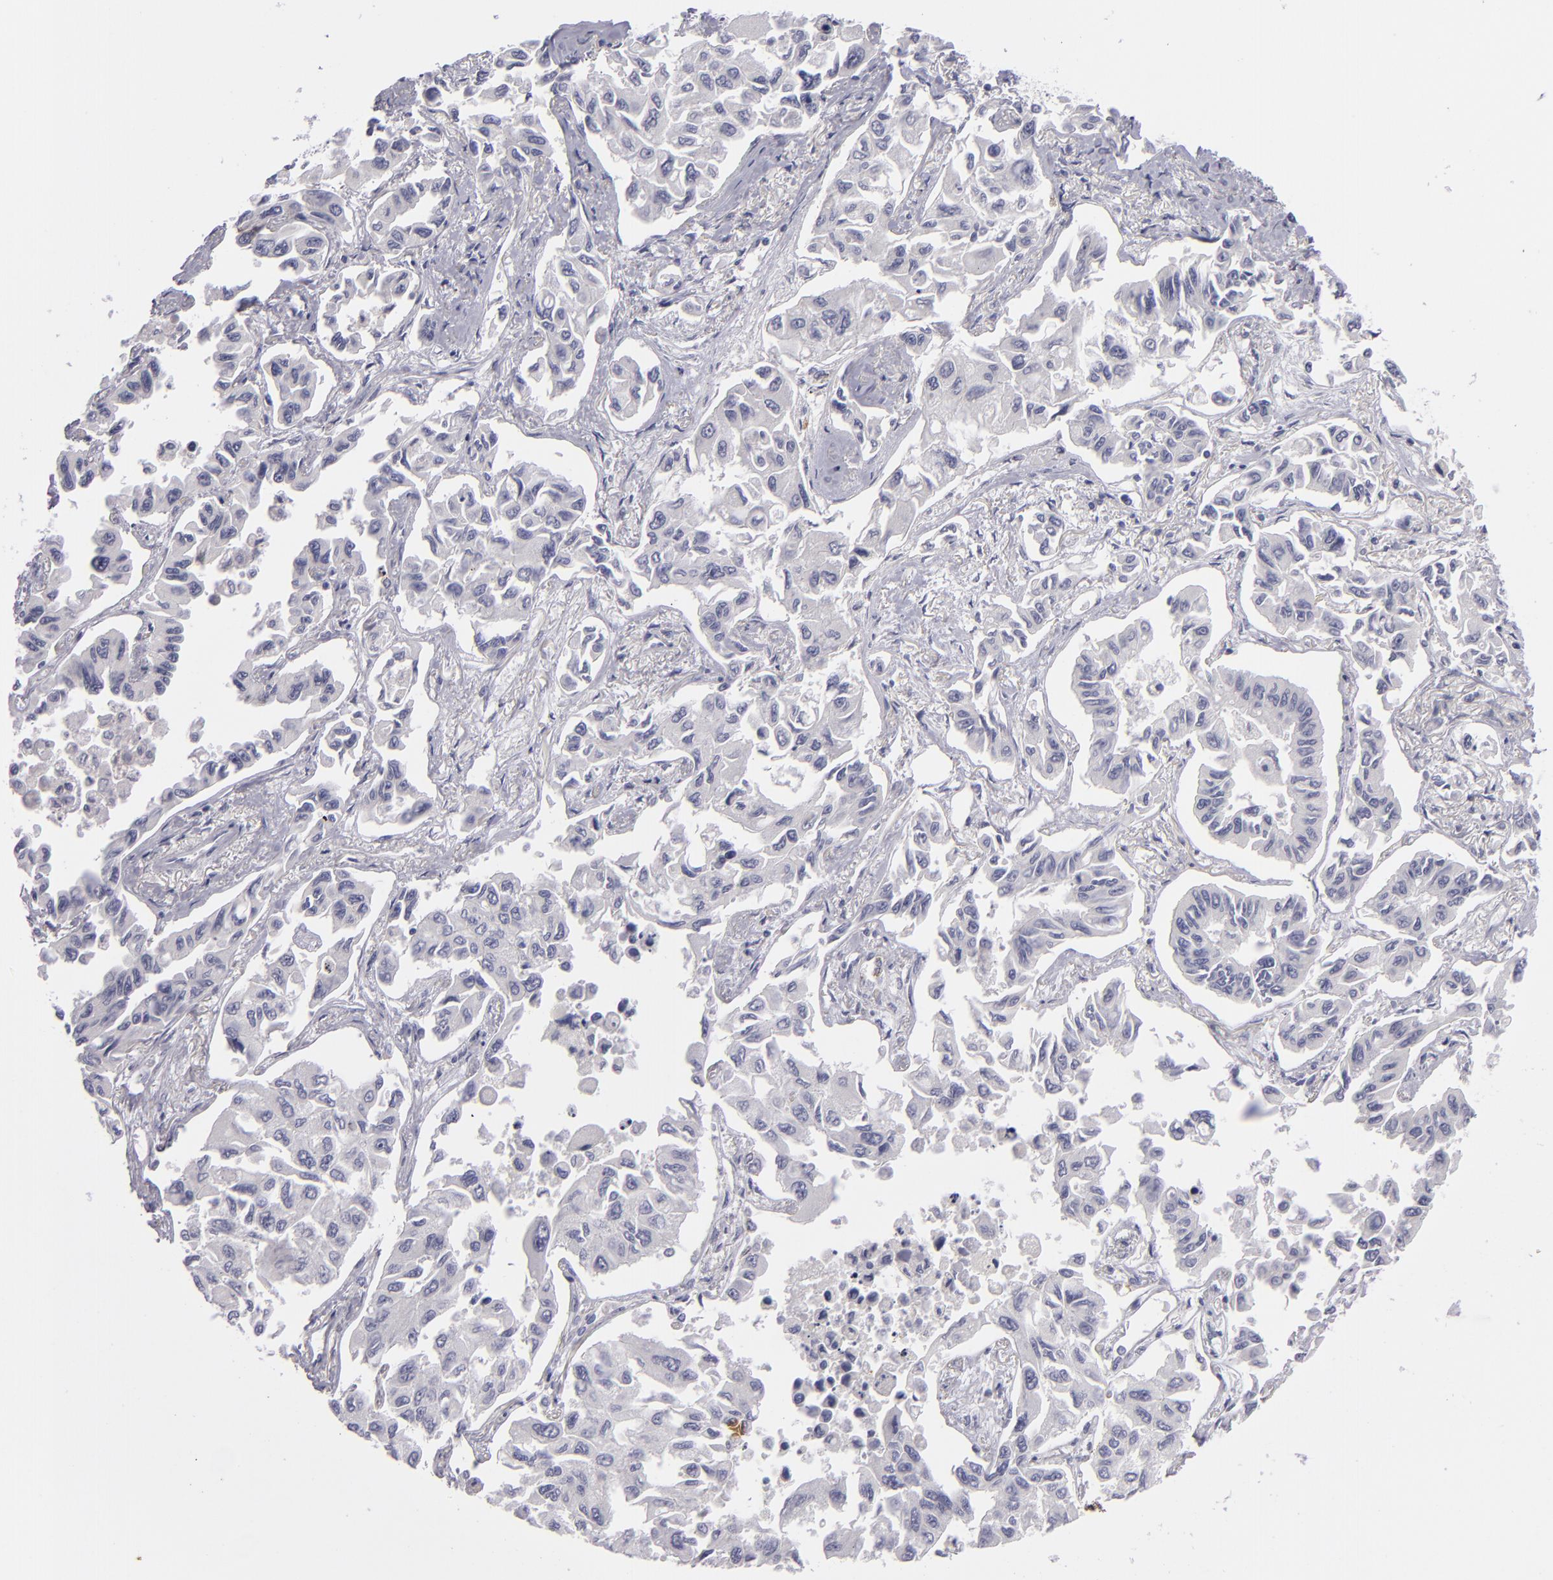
{"staining": {"intensity": "negative", "quantity": "none", "location": "none"}, "tissue": "lung cancer", "cell_type": "Tumor cells", "image_type": "cancer", "snomed": [{"axis": "morphology", "description": "Adenocarcinoma, NOS"}, {"axis": "topography", "description": "Lung"}], "caption": "Immunohistochemical staining of human lung cancer exhibits no significant staining in tumor cells.", "gene": "TNNC1", "patient": {"sex": "male", "age": 64}}